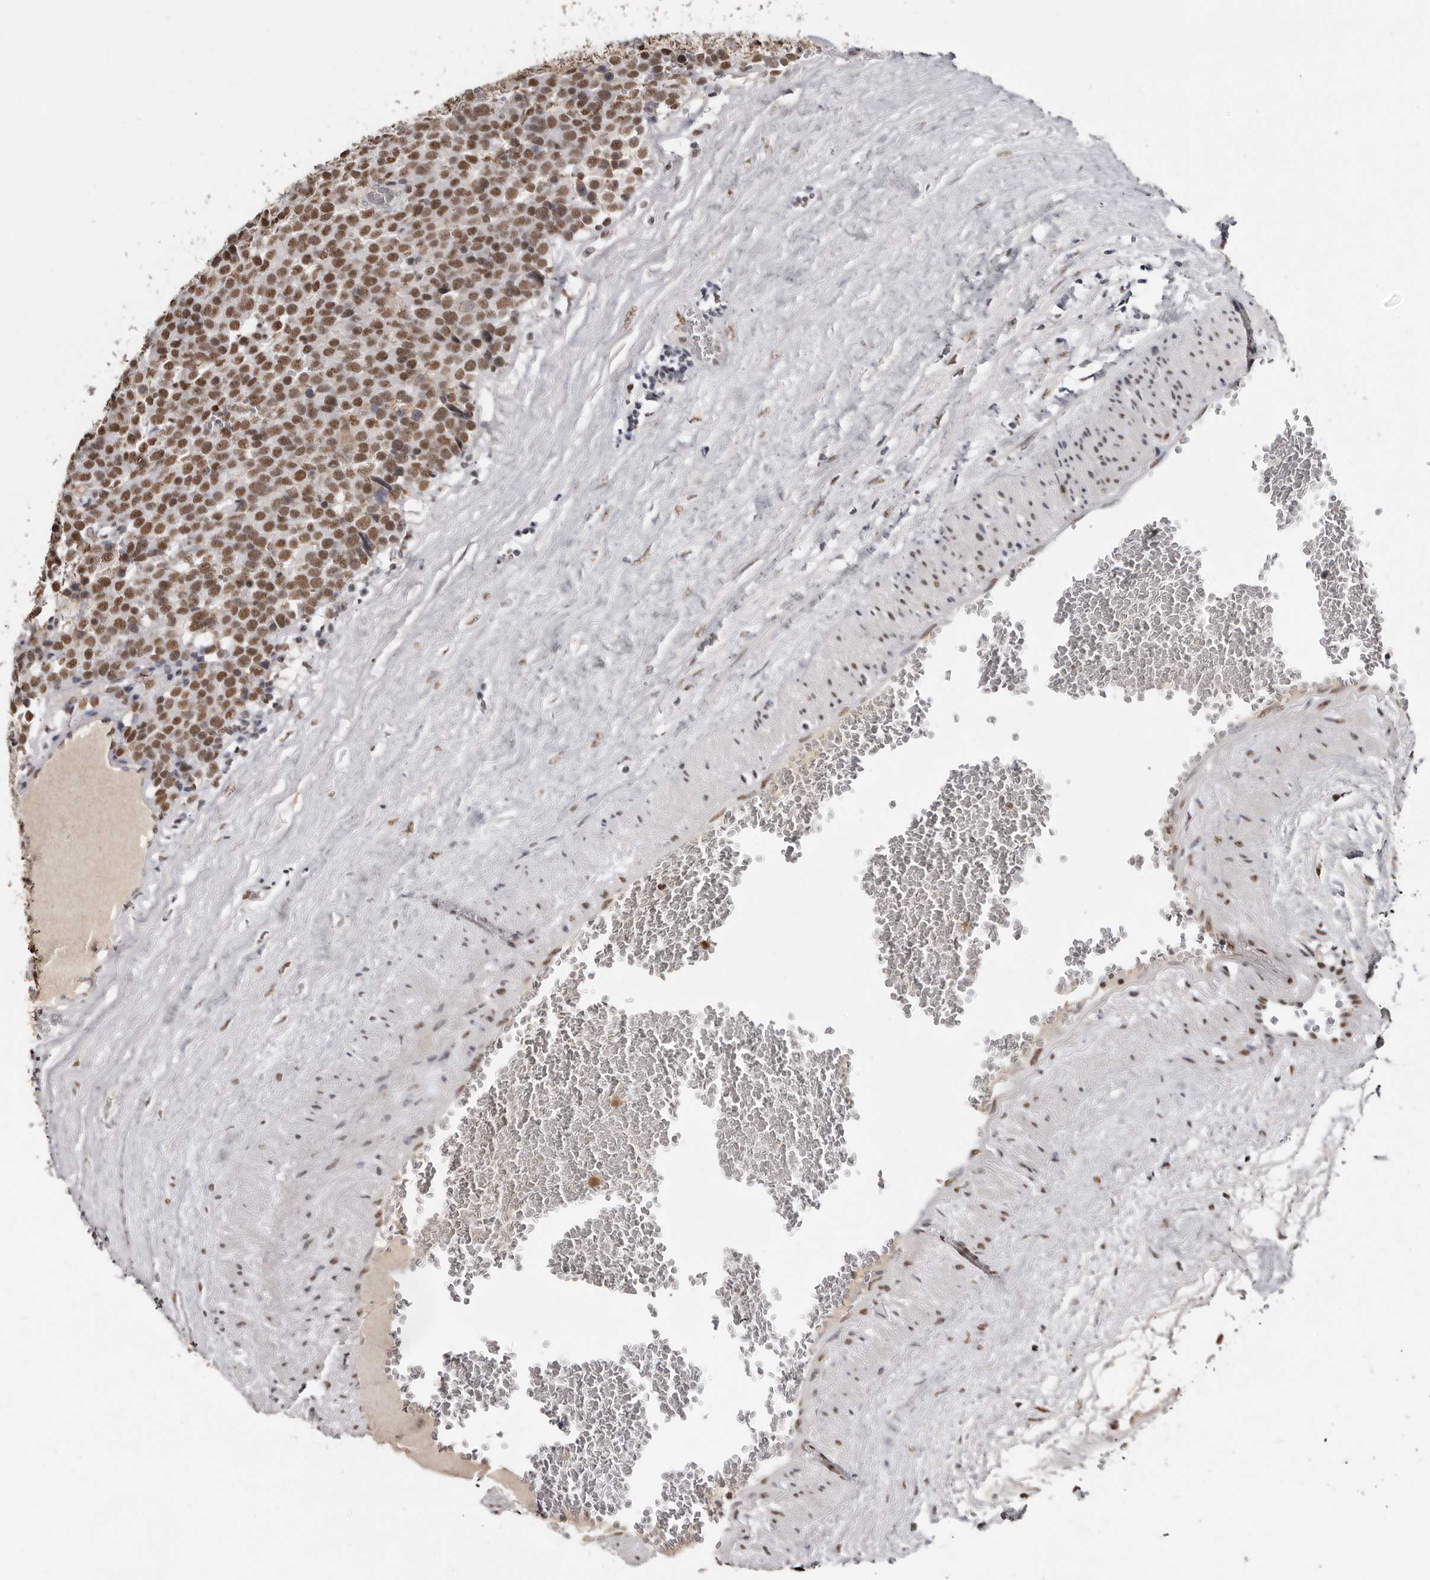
{"staining": {"intensity": "moderate", "quantity": ">75%", "location": "nuclear"}, "tissue": "testis cancer", "cell_type": "Tumor cells", "image_type": "cancer", "snomed": [{"axis": "morphology", "description": "Seminoma, NOS"}, {"axis": "topography", "description": "Testis"}], "caption": "There is medium levels of moderate nuclear positivity in tumor cells of testis cancer (seminoma), as demonstrated by immunohistochemical staining (brown color).", "gene": "SCAF4", "patient": {"sex": "male", "age": 71}}